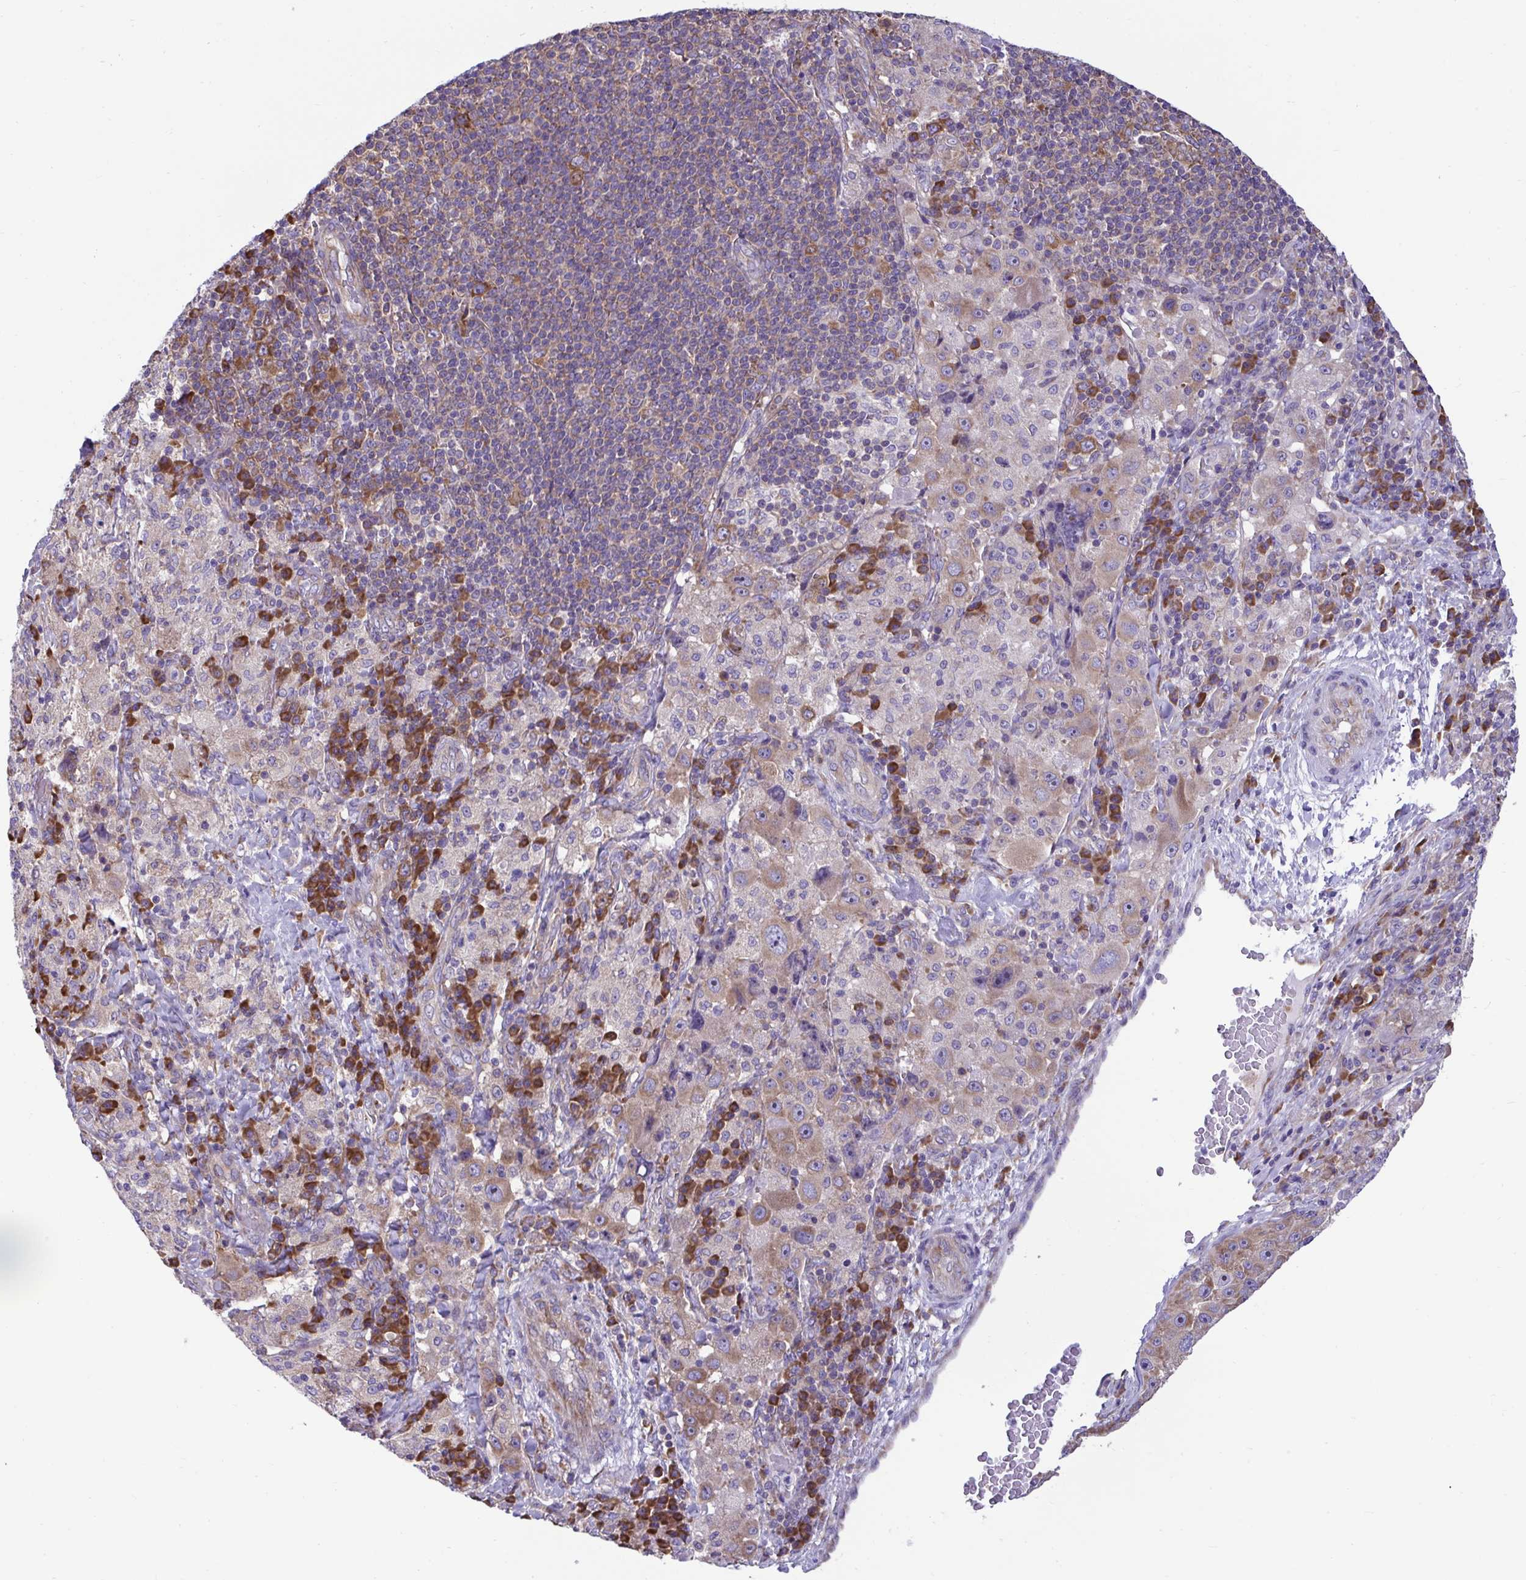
{"staining": {"intensity": "moderate", "quantity": "25%-75%", "location": "cytoplasmic/membranous"}, "tissue": "melanoma", "cell_type": "Tumor cells", "image_type": "cancer", "snomed": [{"axis": "morphology", "description": "Malignant melanoma, Metastatic site"}, {"axis": "topography", "description": "Lymph node"}], "caption": "Melanoma stained with DAB (3,3'-diaminobenzidine) immunohistochemistry (IHC) reveals medium levels of moderate cytoplasmic/membranous expression in approximately 25%-75% of tumor cells.", "gene": "RPL7", "patient": {"sex": "male", "age": 62}}